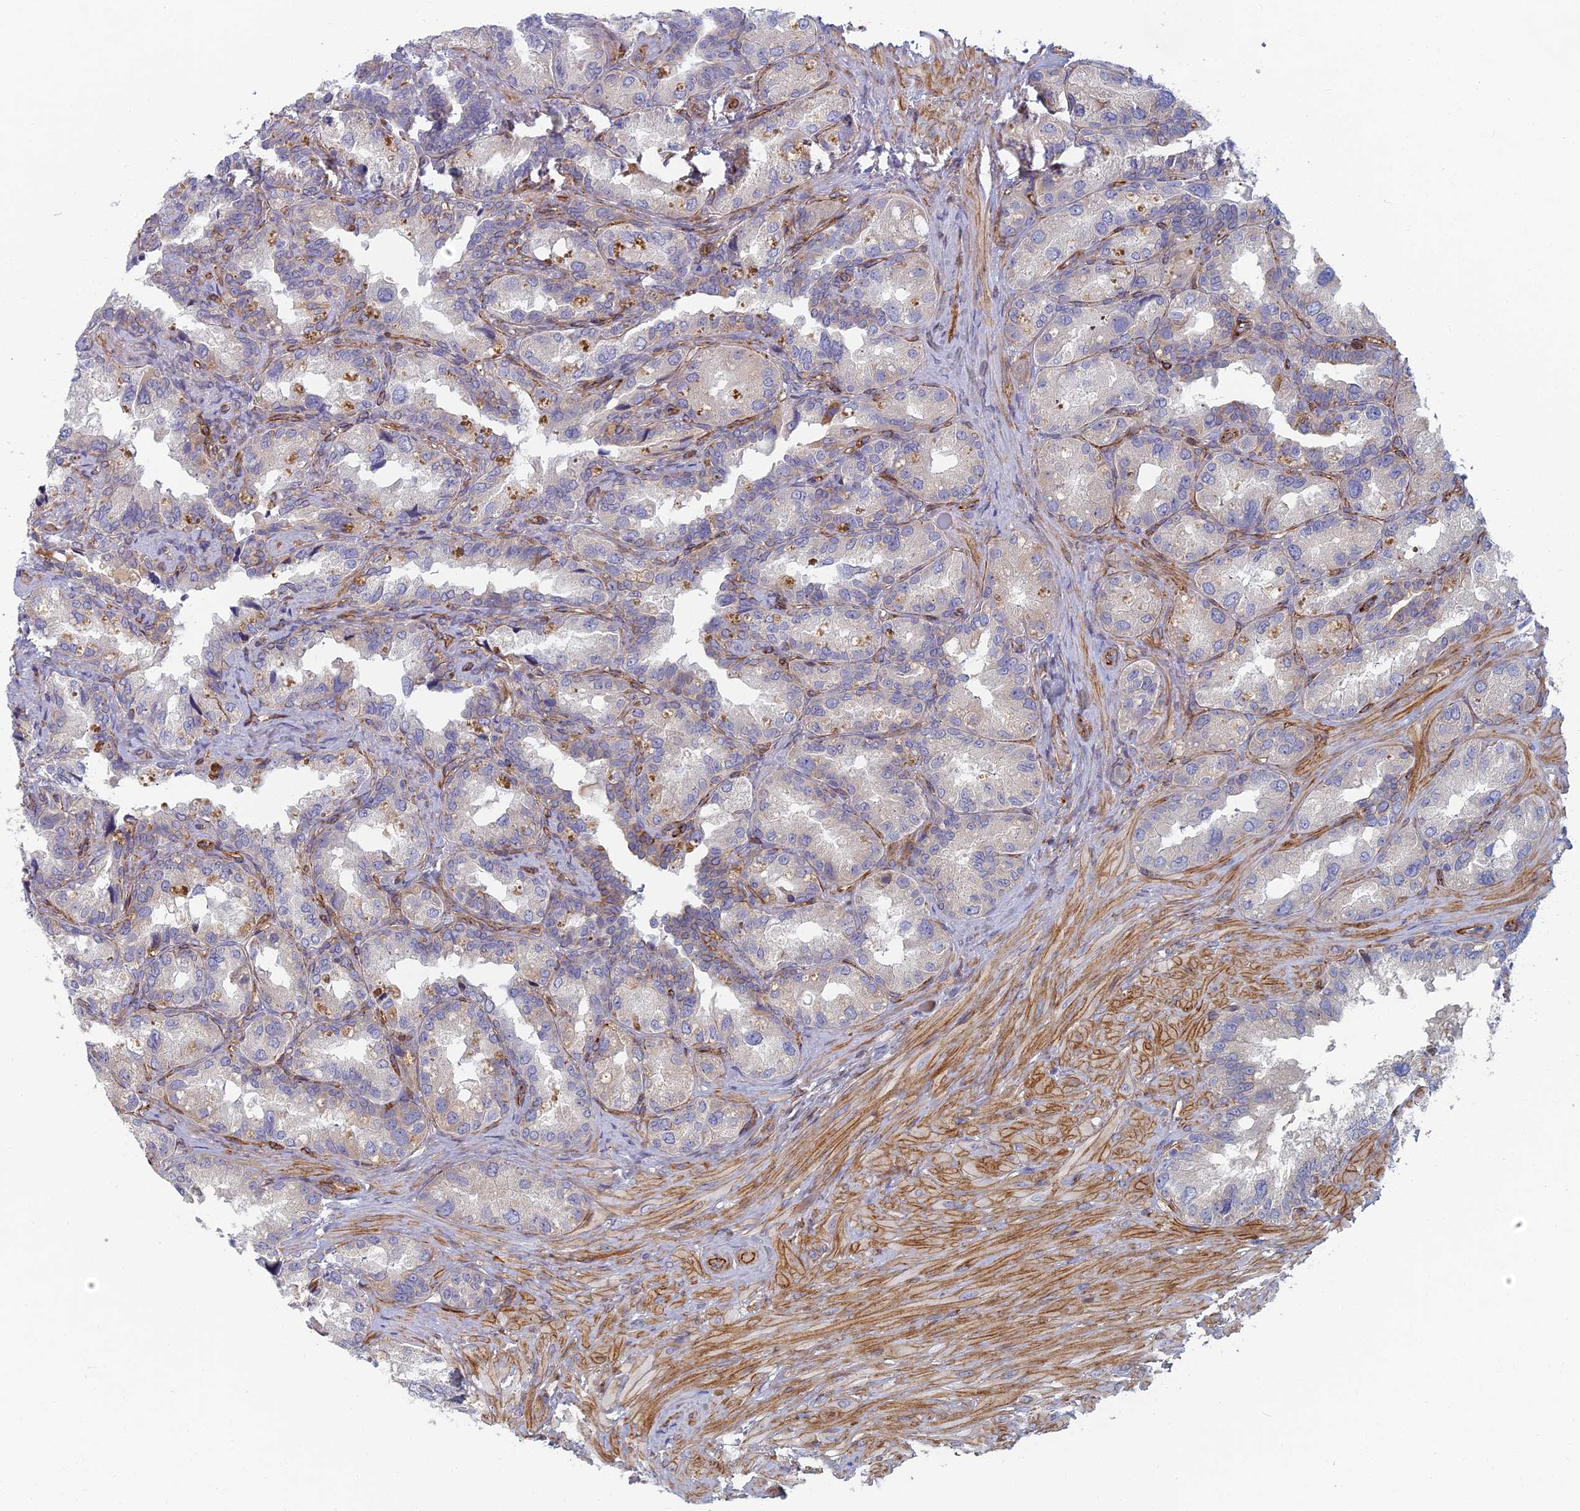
{"staining": {"intensity": "negative", "quantity": "none", "location": "none"}, "tissue": "seminal vesicle", "cell_type": "Glandular cells", "image_type": "normal", "snomed": [{"axis": "morphology", "description": "Normal tissue, NOS"}, {"axis": "topography", "description": "Seminal veicle"}, {"axis": "topography", "description": "Peripheral nerve tissue"}], "caption": "Normal seminal vesicle was stained to show a protein in brown. There is no significant staining in glandular cells. The staining is performed using DAB (3,3'-diaminobenzidine) brown chromogen with nuclei counter-stained in using hematoxylin.", "gene": "ABCB10", "patient": {"sex": "male", "age": 67}}